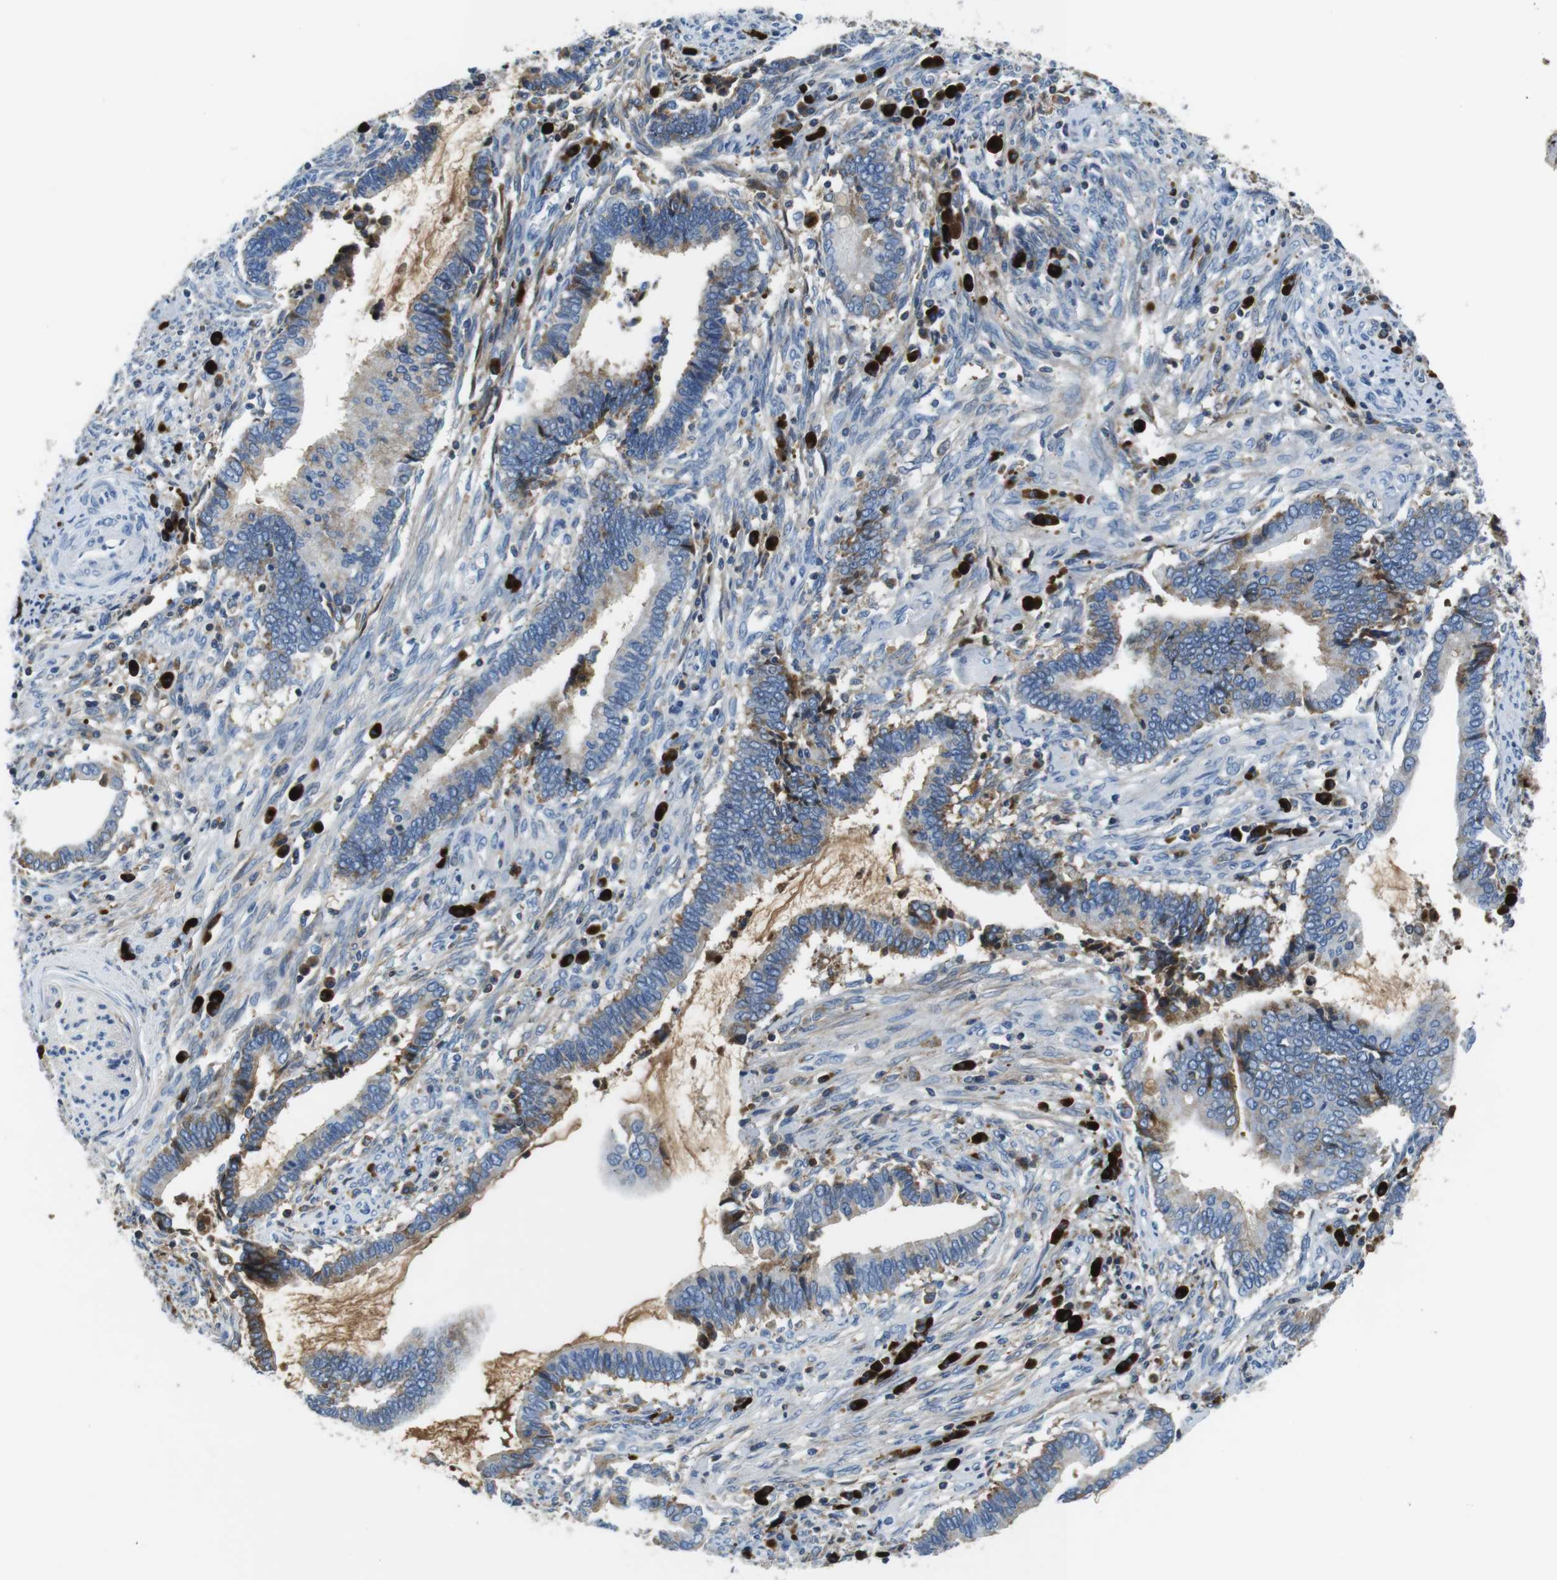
{"staining": {"intensity": "weak", "quantity": "25%-75%", "location": "cytoplasmic/membranous"}, "tissue": "cervical cancer", "cell_type": "Tumor cells", "image_type": "cancer", "snomed": [{"axis": "morphology", "description": "Adenocarcinoma, NOS"}, {"axis": "topography", "description": "Cervix"}], "caption": "Adenocarcinoma (cervical) stained for a protein (brown) reveals weak cytoplasmic/membranous positive positivity in about 25%-75% of tumor cells.", "gene": "IGKC", "patient": {"sex": "female", "age": 44}}